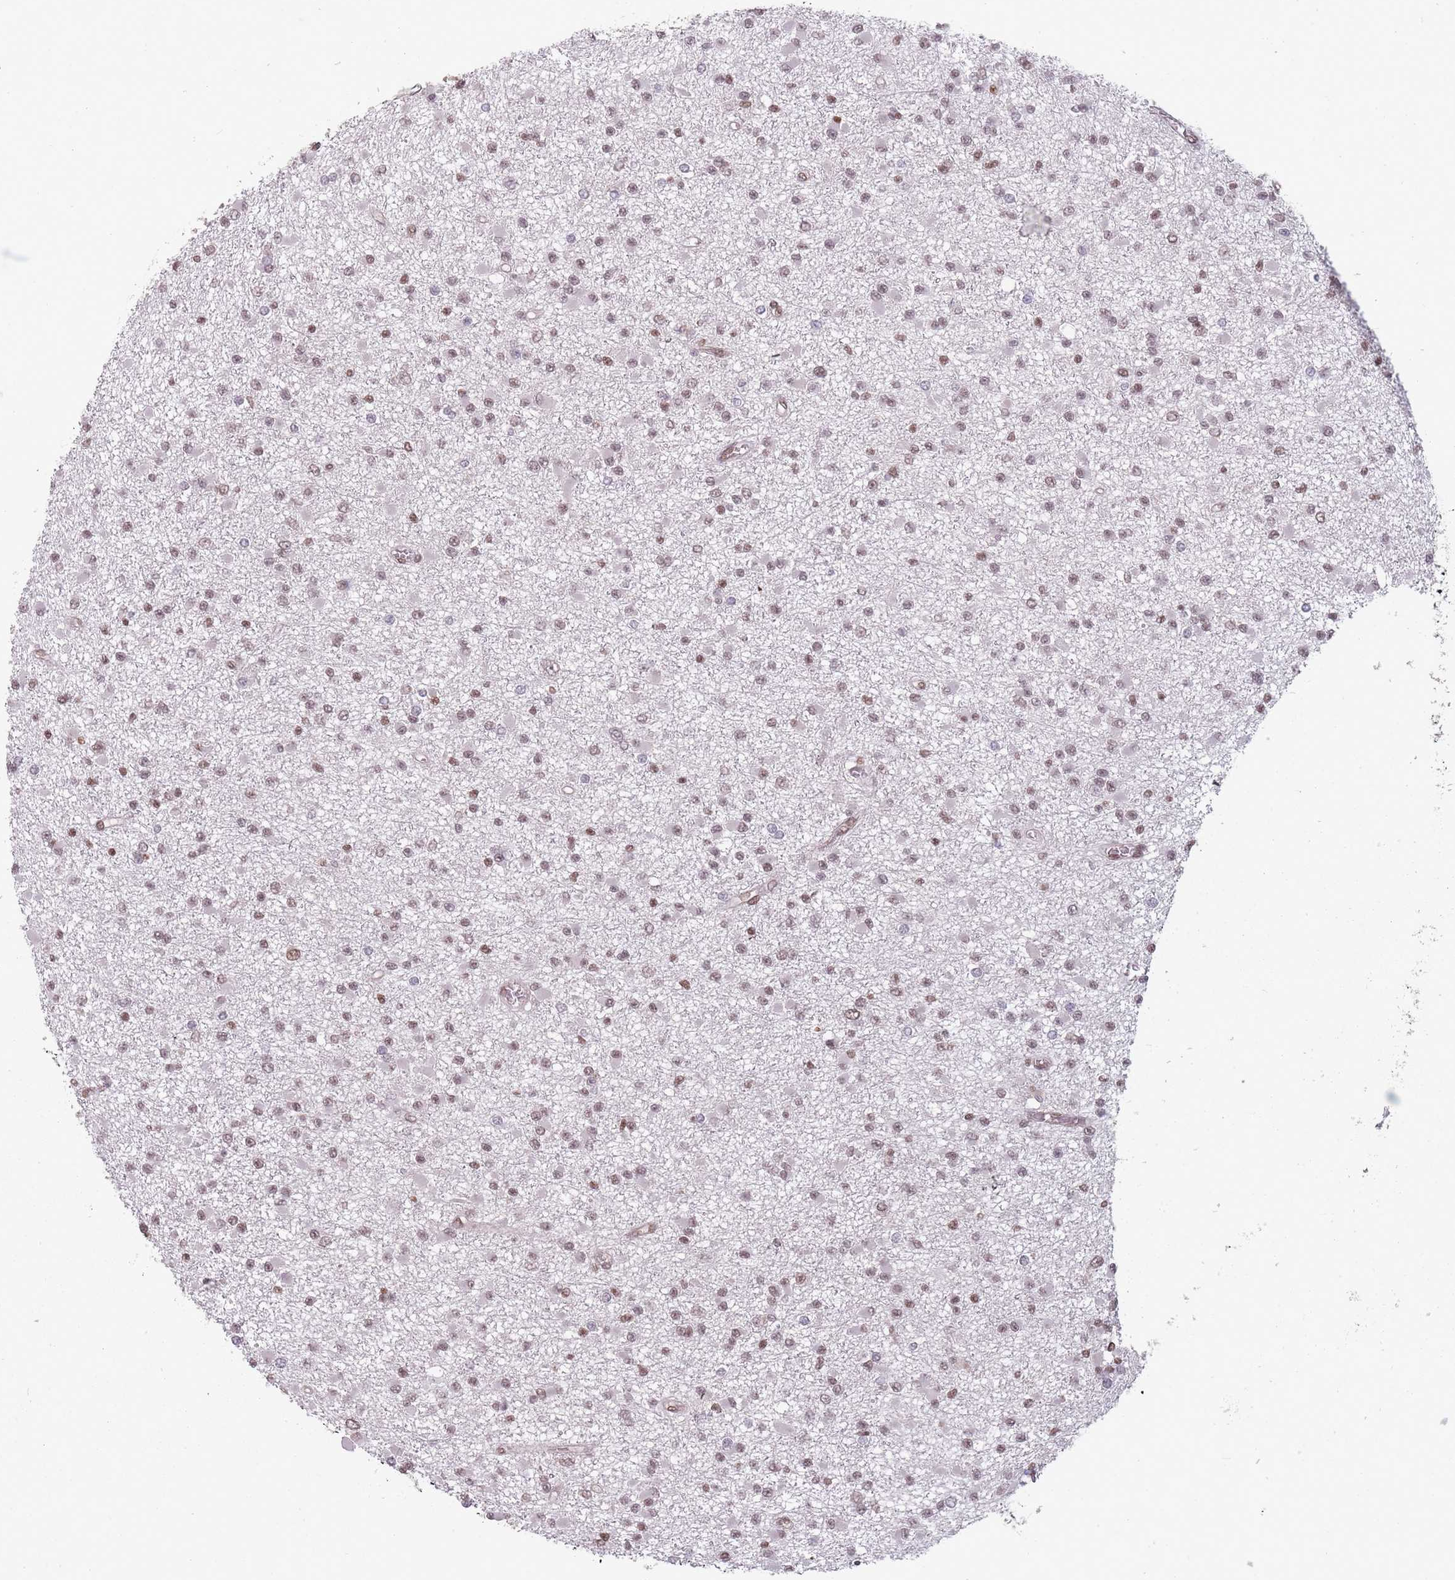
{"staining": {"intensity": "moderate", "quantity": "25%-75%", "location": "nuclear"}, "tissue": "glioma", "cell_type": "Tumor cells", "image_type": "cancer", "snomed": [{"axis": "morphology", "description": "Glioma, malignant, Low grade"}, {"axis": "topography", "description": "Brain"}], "caption": "Immunohistochemistry (IHC) micrograph of neoplastic tissue: low-grade glioma (malignant) stained using immunohistochemistry (IHC) demonstrates medium levels of moderate protein expression localized specifically in the nuclear of tumor cells, appearing as a nuclear brown color.", "gene": "TMED3", "patient": {"sex": "female", "age": 22}}